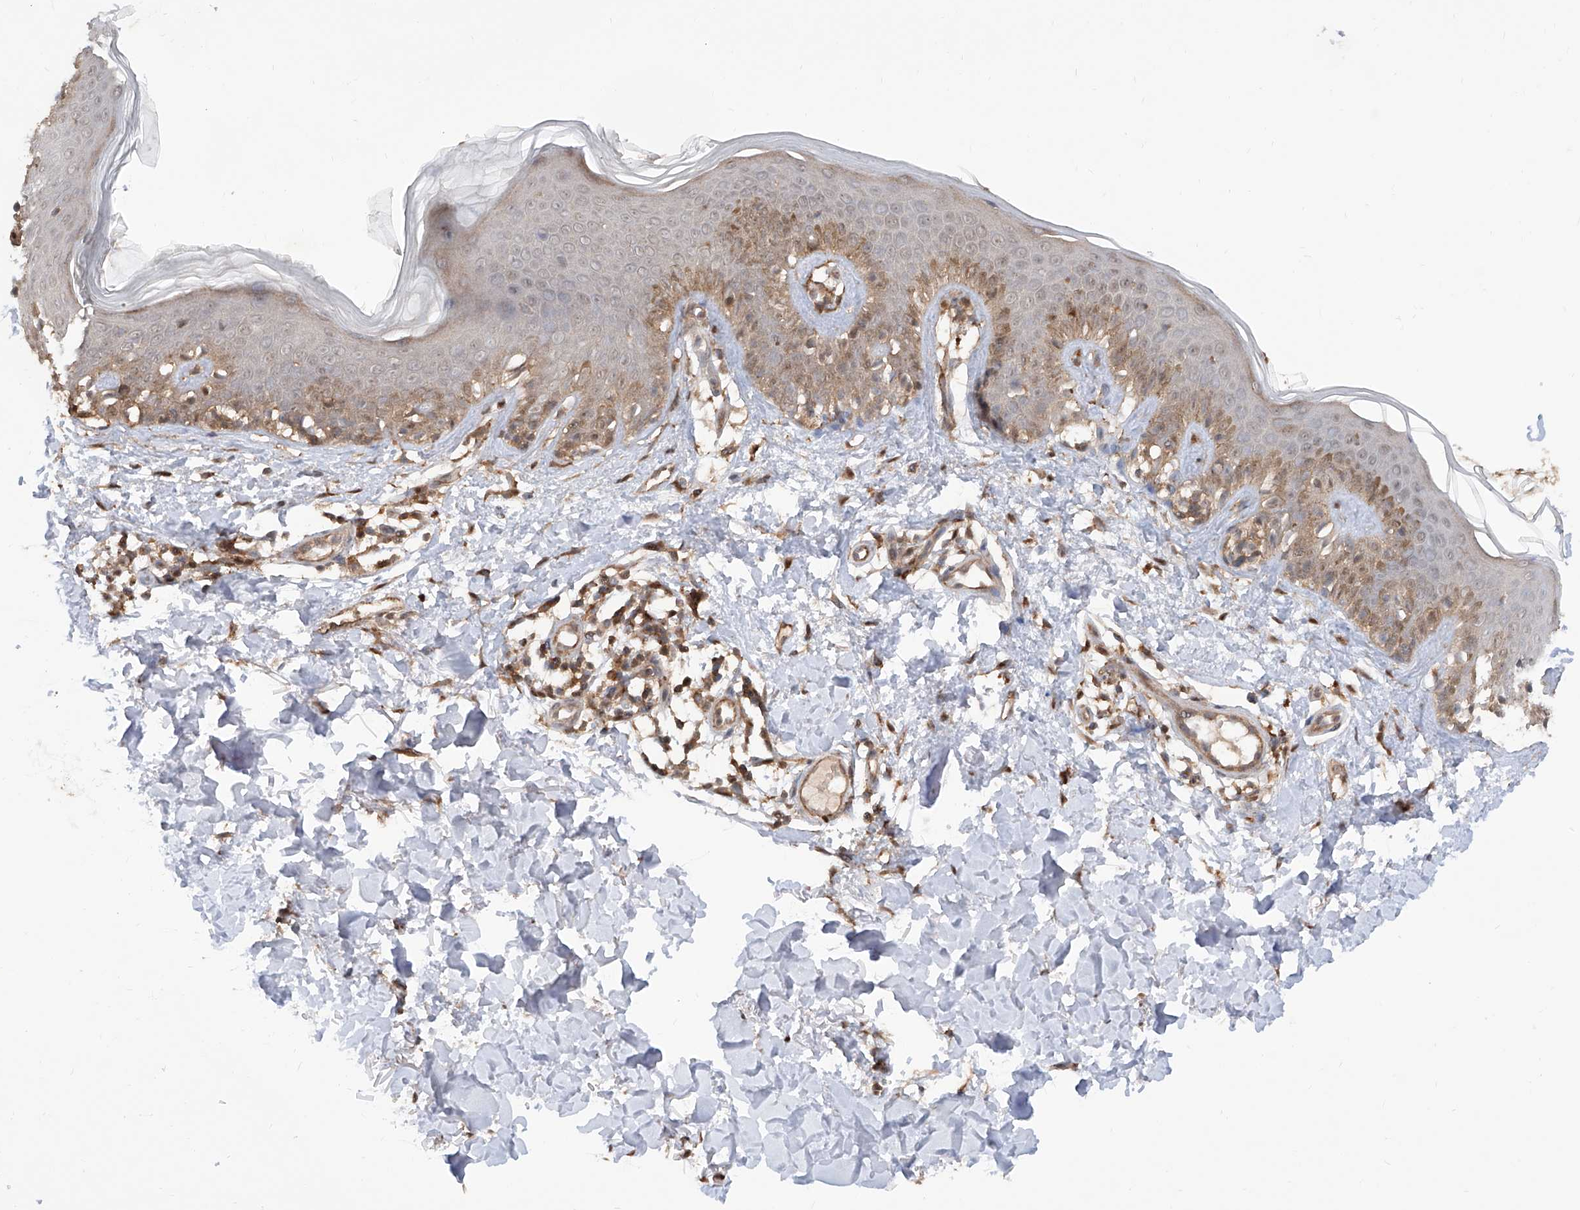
{"staining": {"intensity": "strong", "quantity": ">75%", "location": "cytoplasmic/membranous"}, "tissue": "skin", "cell_type": "Fibroblasts", "image_type": "normal", "snomed": [{"axis": "morphology", "description": "Normal tissue, NOS"}, {"axis": "topography", "description": "Skin"}], "caption": "The histopathology image exhibits staining of normal skin, revealing strong cytoplasmic/membranous protein expression (brown color) within fibroblasts.", "gene": "HOXC8", "patient": {"sex": "male", "age": 37}}